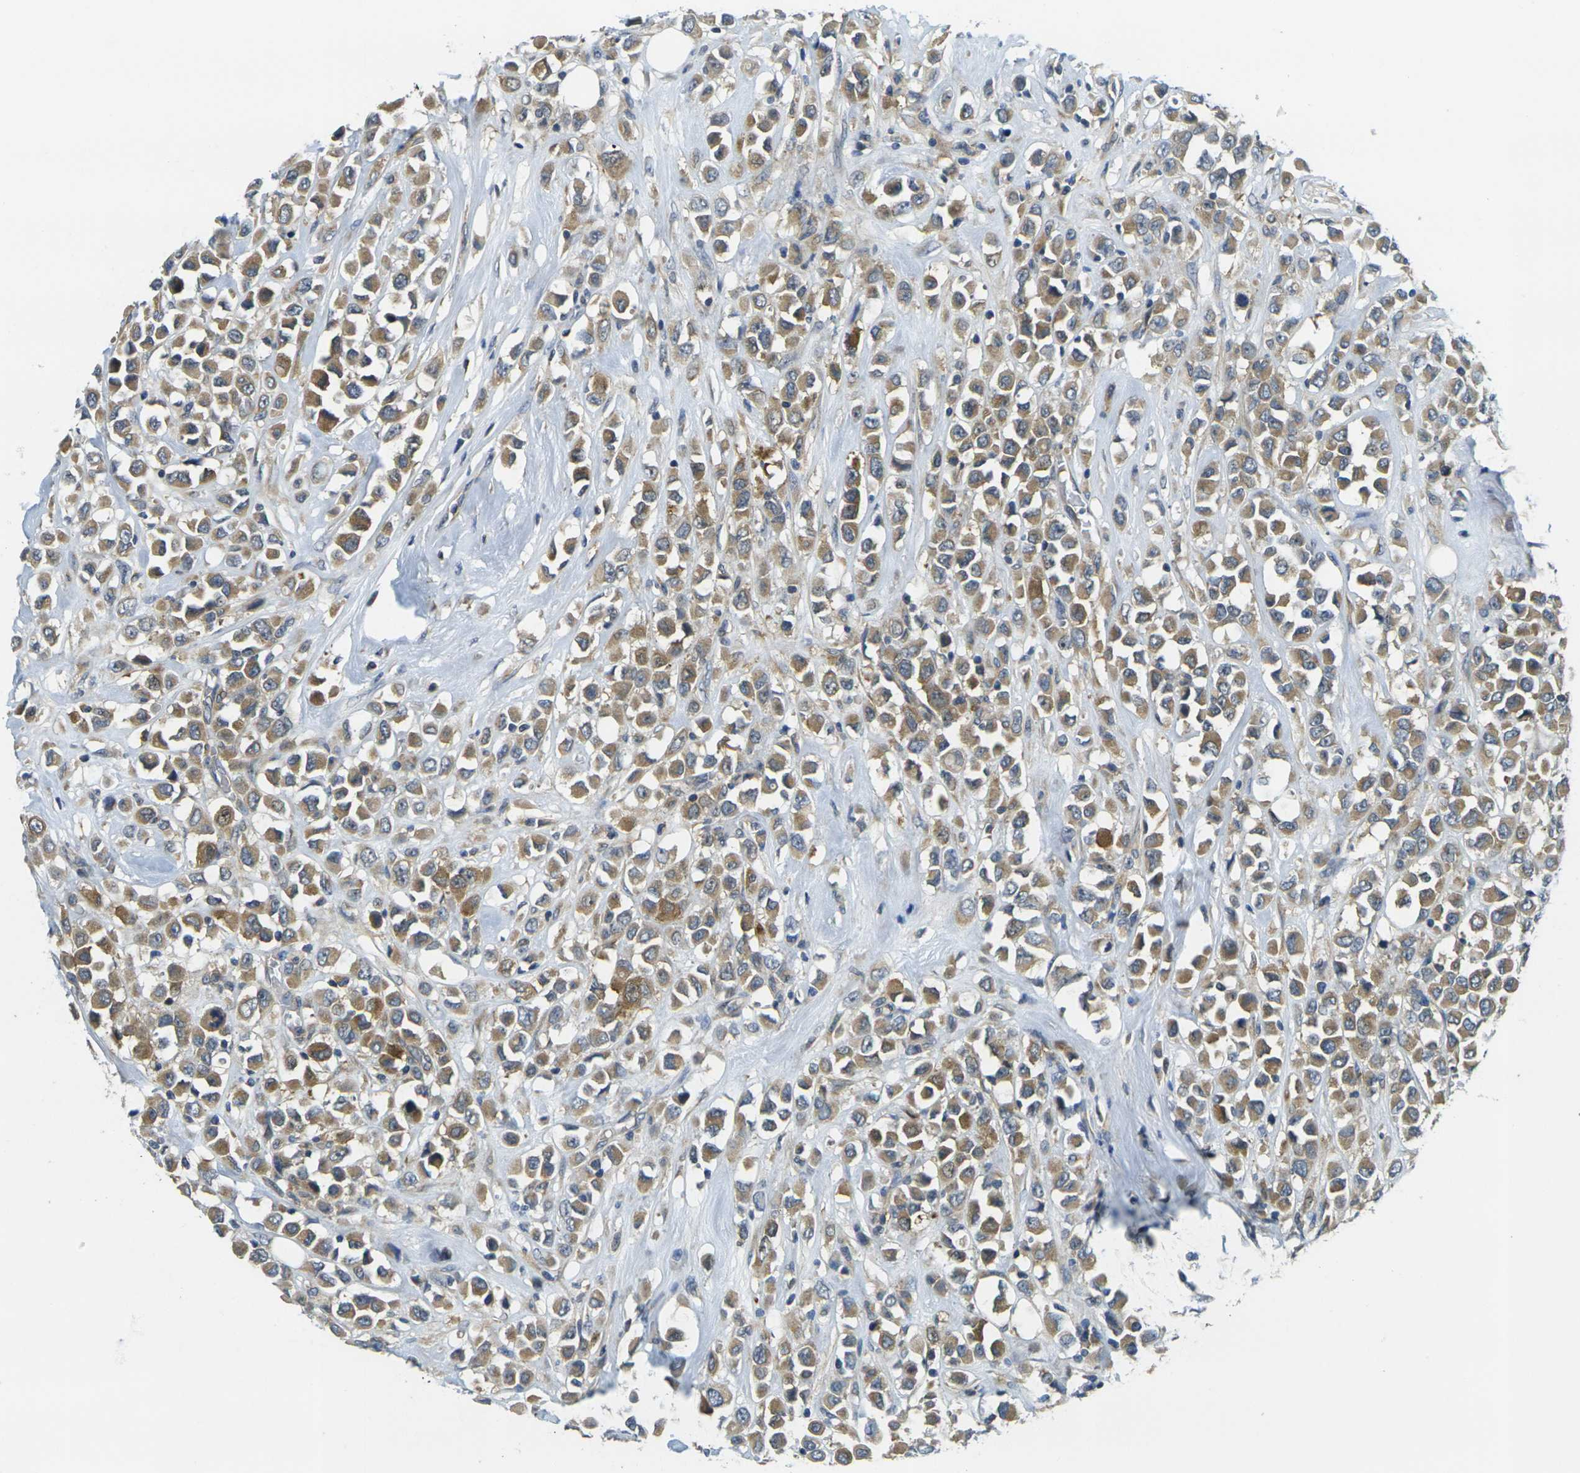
{"staining": {"intensity": "moderate", "quantity": ">75%", "location": "cytoplasmic/membranous"}, "tissue": "breast cancer", "cell_type": "Tumor cells", "image_type": "cancer", "snomed": [{"axis": "morphology", "description": "Duct carcinoma"}, {"axis": "topography", "description": "Breast"}], "caption": "Moderate cytoplasmic/membranous staining is appreciated in approximately >75% of tumor cells in breast infiltrating ductal carcinoma. Using DAB (3,3'-diaminobenzidine) (brown) and hematoxylin (blue) stains, captured at high magnification using brightfield microscopy.", "gene": "MINAR2", "patient": {"sex": "female", "age": 61}}